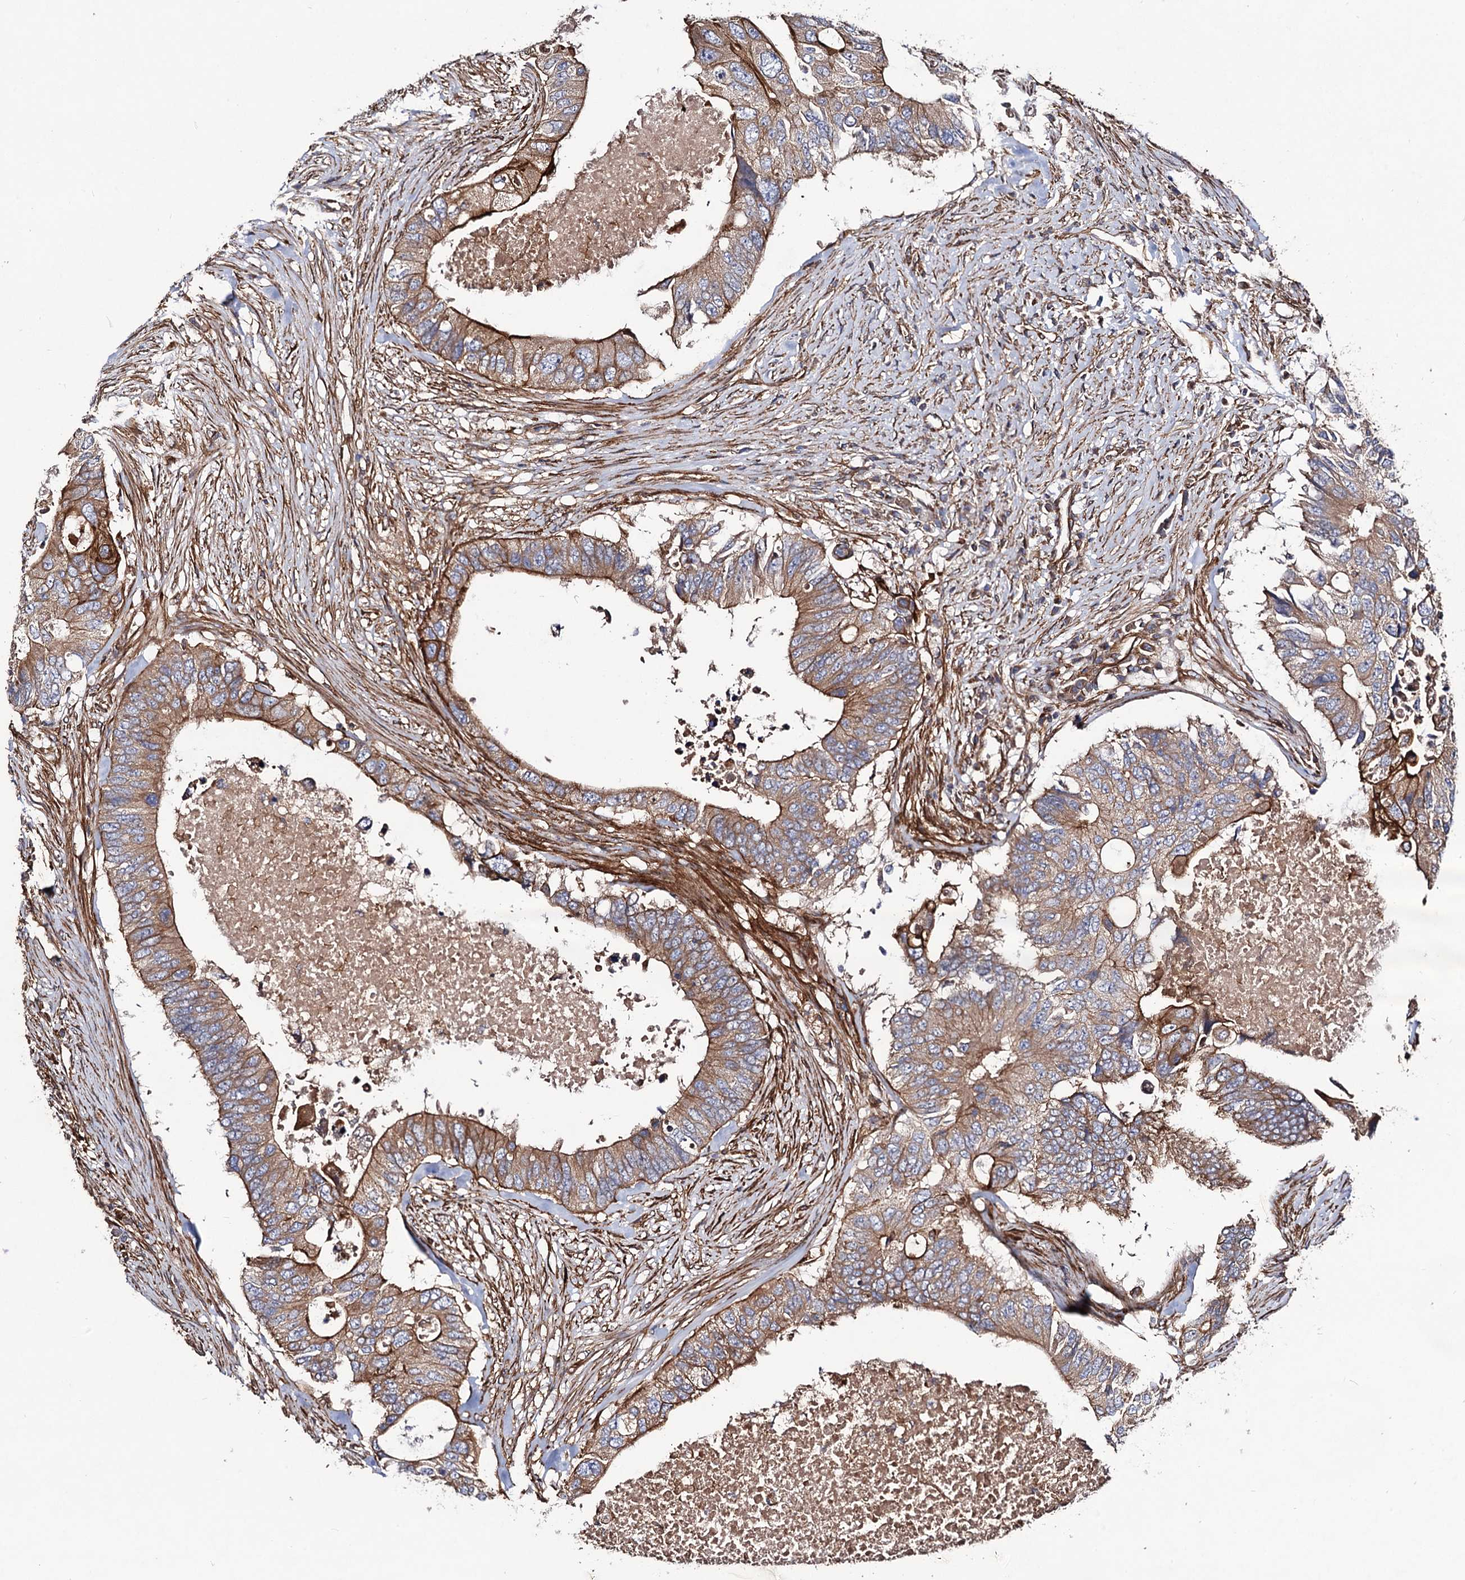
{"staining": {"intensity": "moderate", "quantity": ">75%", "location": "cytoplasmic/membranous"}, "tissue": "colorectal cancer", "cell_type": "Tumor cells", "image_type": "cancer", "snomed": [{"axis": "morphology", "description": "Adenocarcinoma, NOS"}, {"axis": "topography", "description": "Colon"}], "caption": "High-magnification brightfield microscopy of colorectal cancer stained with DAB (3,3'-diaminobenzidine) (brown) and counterstained with hematoxylin (blue). tumor cells exhibit moderate cytoplasmic/membranous staining is identified in approximately>75% of cells.", "gene": "CIP2A", "patient": {"sex": "male", "age": 71}}